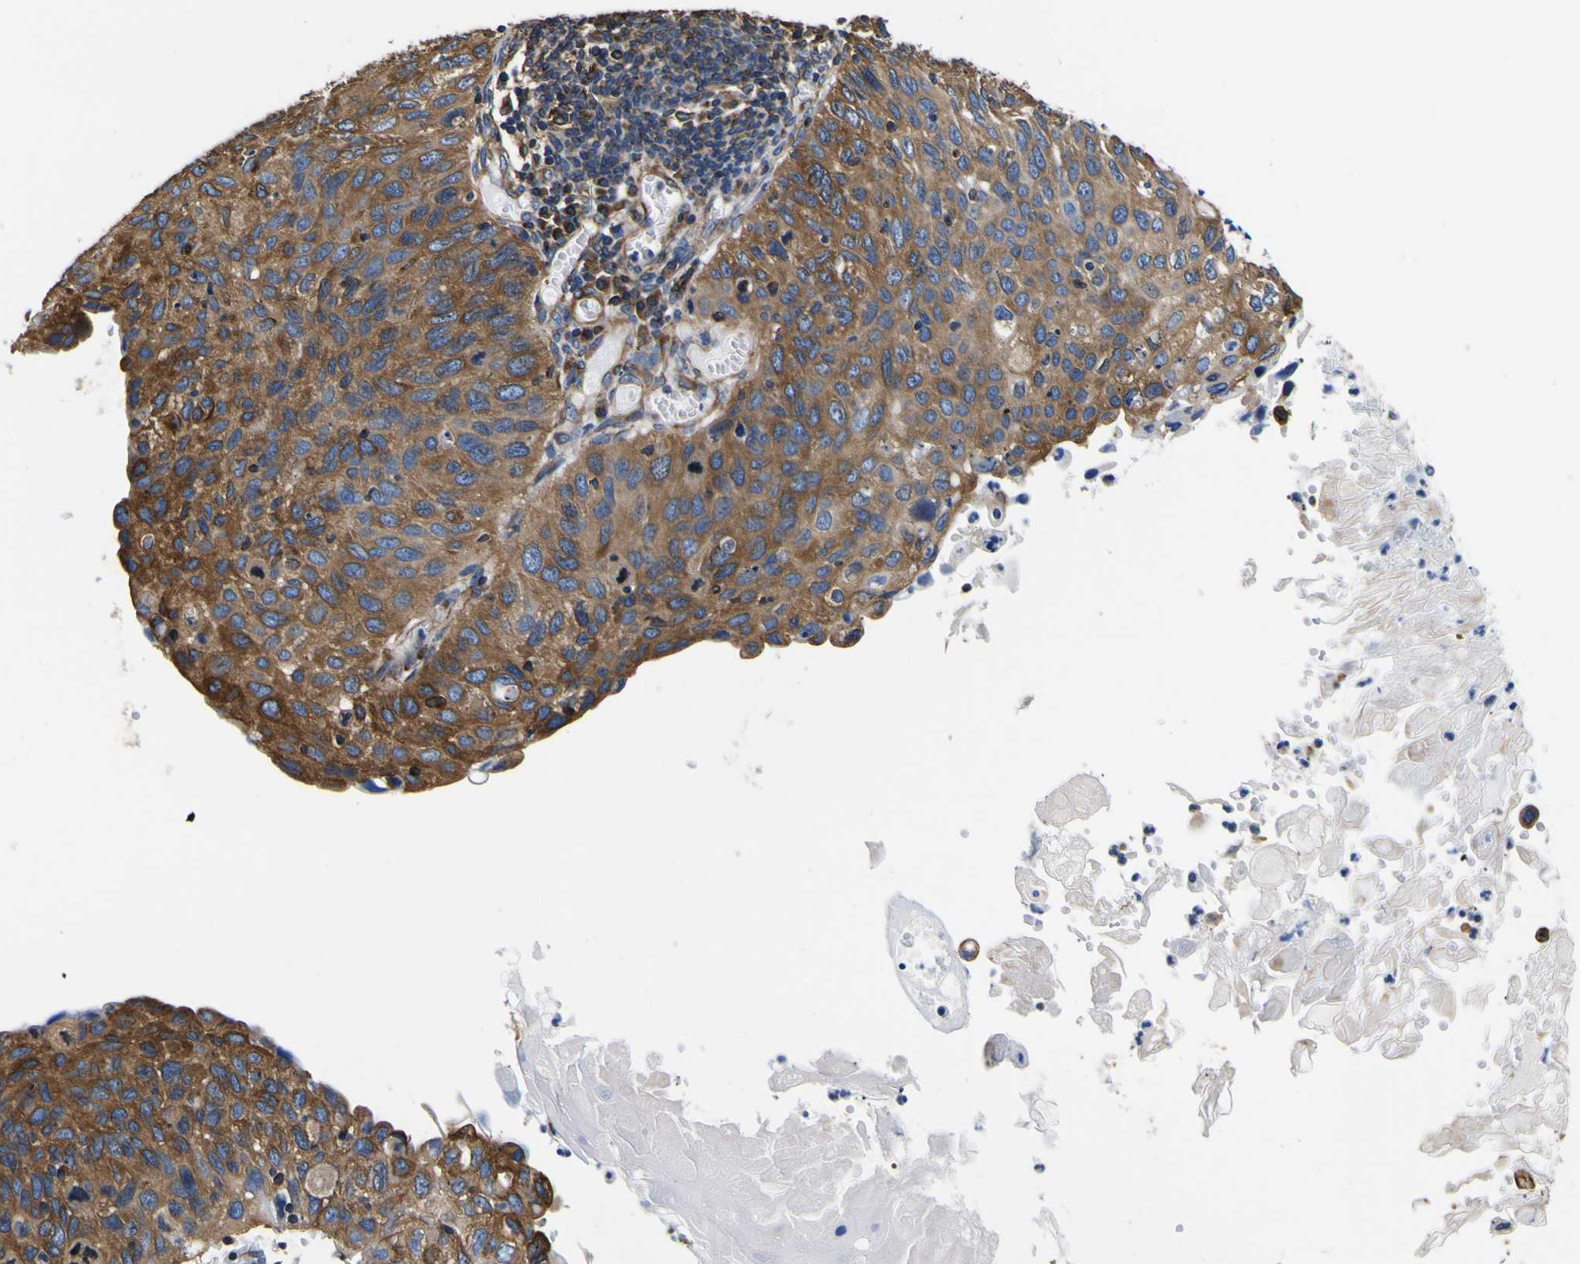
{"staining": {"intensity": "moderate", "quantity": ">75%", "location": "cytoplasmic/membranous"}, "tissue": "cervical cancer", "cell_type": "Tumor cells", "image_type": "cancer", "snomed": [{"axis": "morphology", "description": "Squamous cell carcinoma, NOS"}, {"axis": "topography", "description": "Cervix"}], "caption": "A brown stain highlights moderate cytoplasmic/membranous positivity of a protein in human cervical squamous cell carcinoma tumor cells. Using DAB (brown) and hematoxylin (blue) stains, captured at high magnification using brightfield microscopy.", "gene": "TUBA1B", "patient": {"sex": "female", "age": 70}}